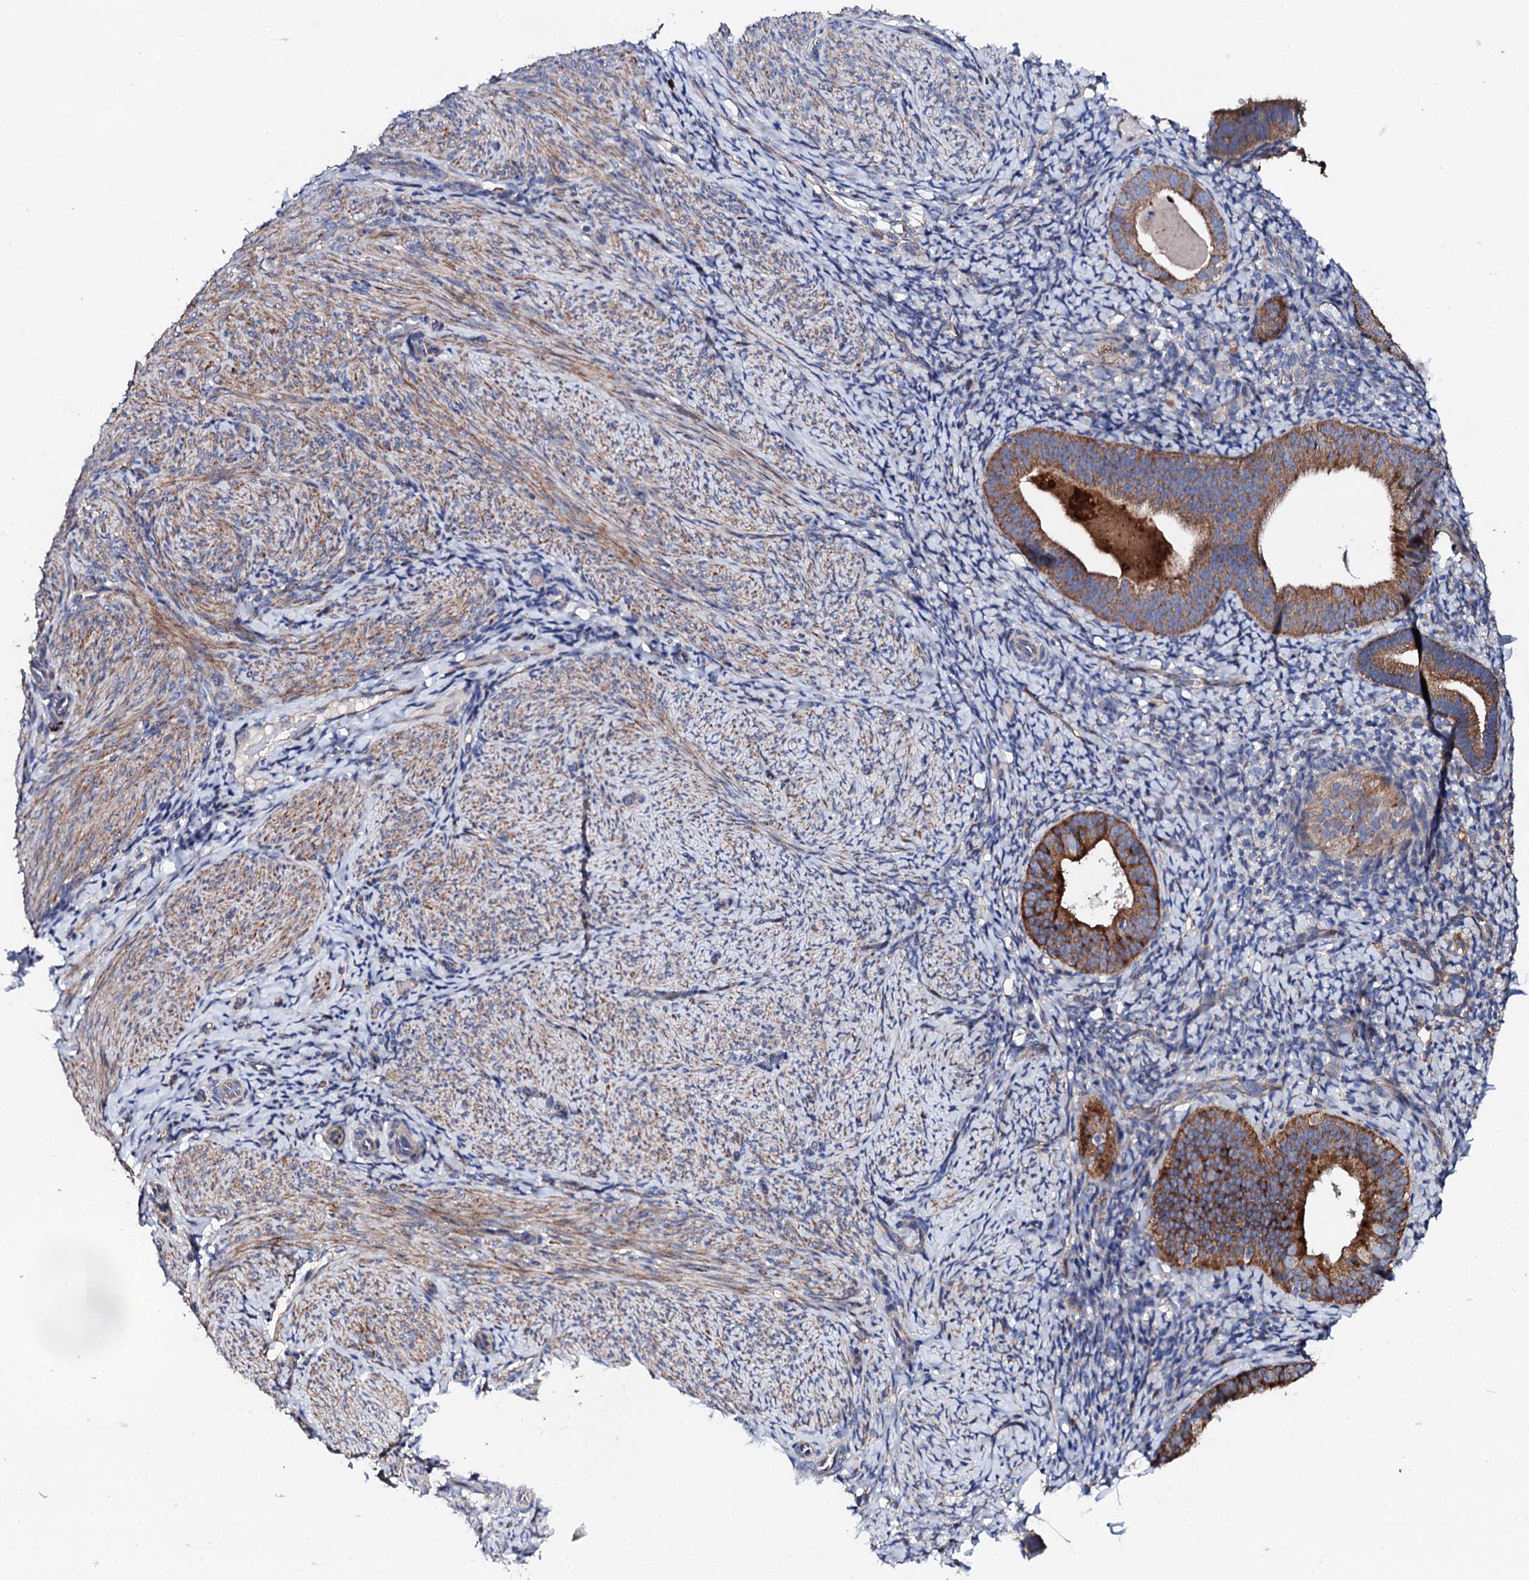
{"staining": {"intensity": "negative", "quantity": "none", "location": "none"}, "tissue": "endometrium", "cell_type": "Cells in endometrial stroma", "image_type": "normal", "snomed": [{"axis": "morphology", "description": "Normal tissue, NOS"}, {"axis": "topography", "description": "Endometrium"}], "caption": "IHC micrograph of benign endometrium stained for a protein (brown), which shows no positivity in cells in endometrial stroma.", "gene": "LIPT2", "patient": {"sex": "female", "age": 65}}